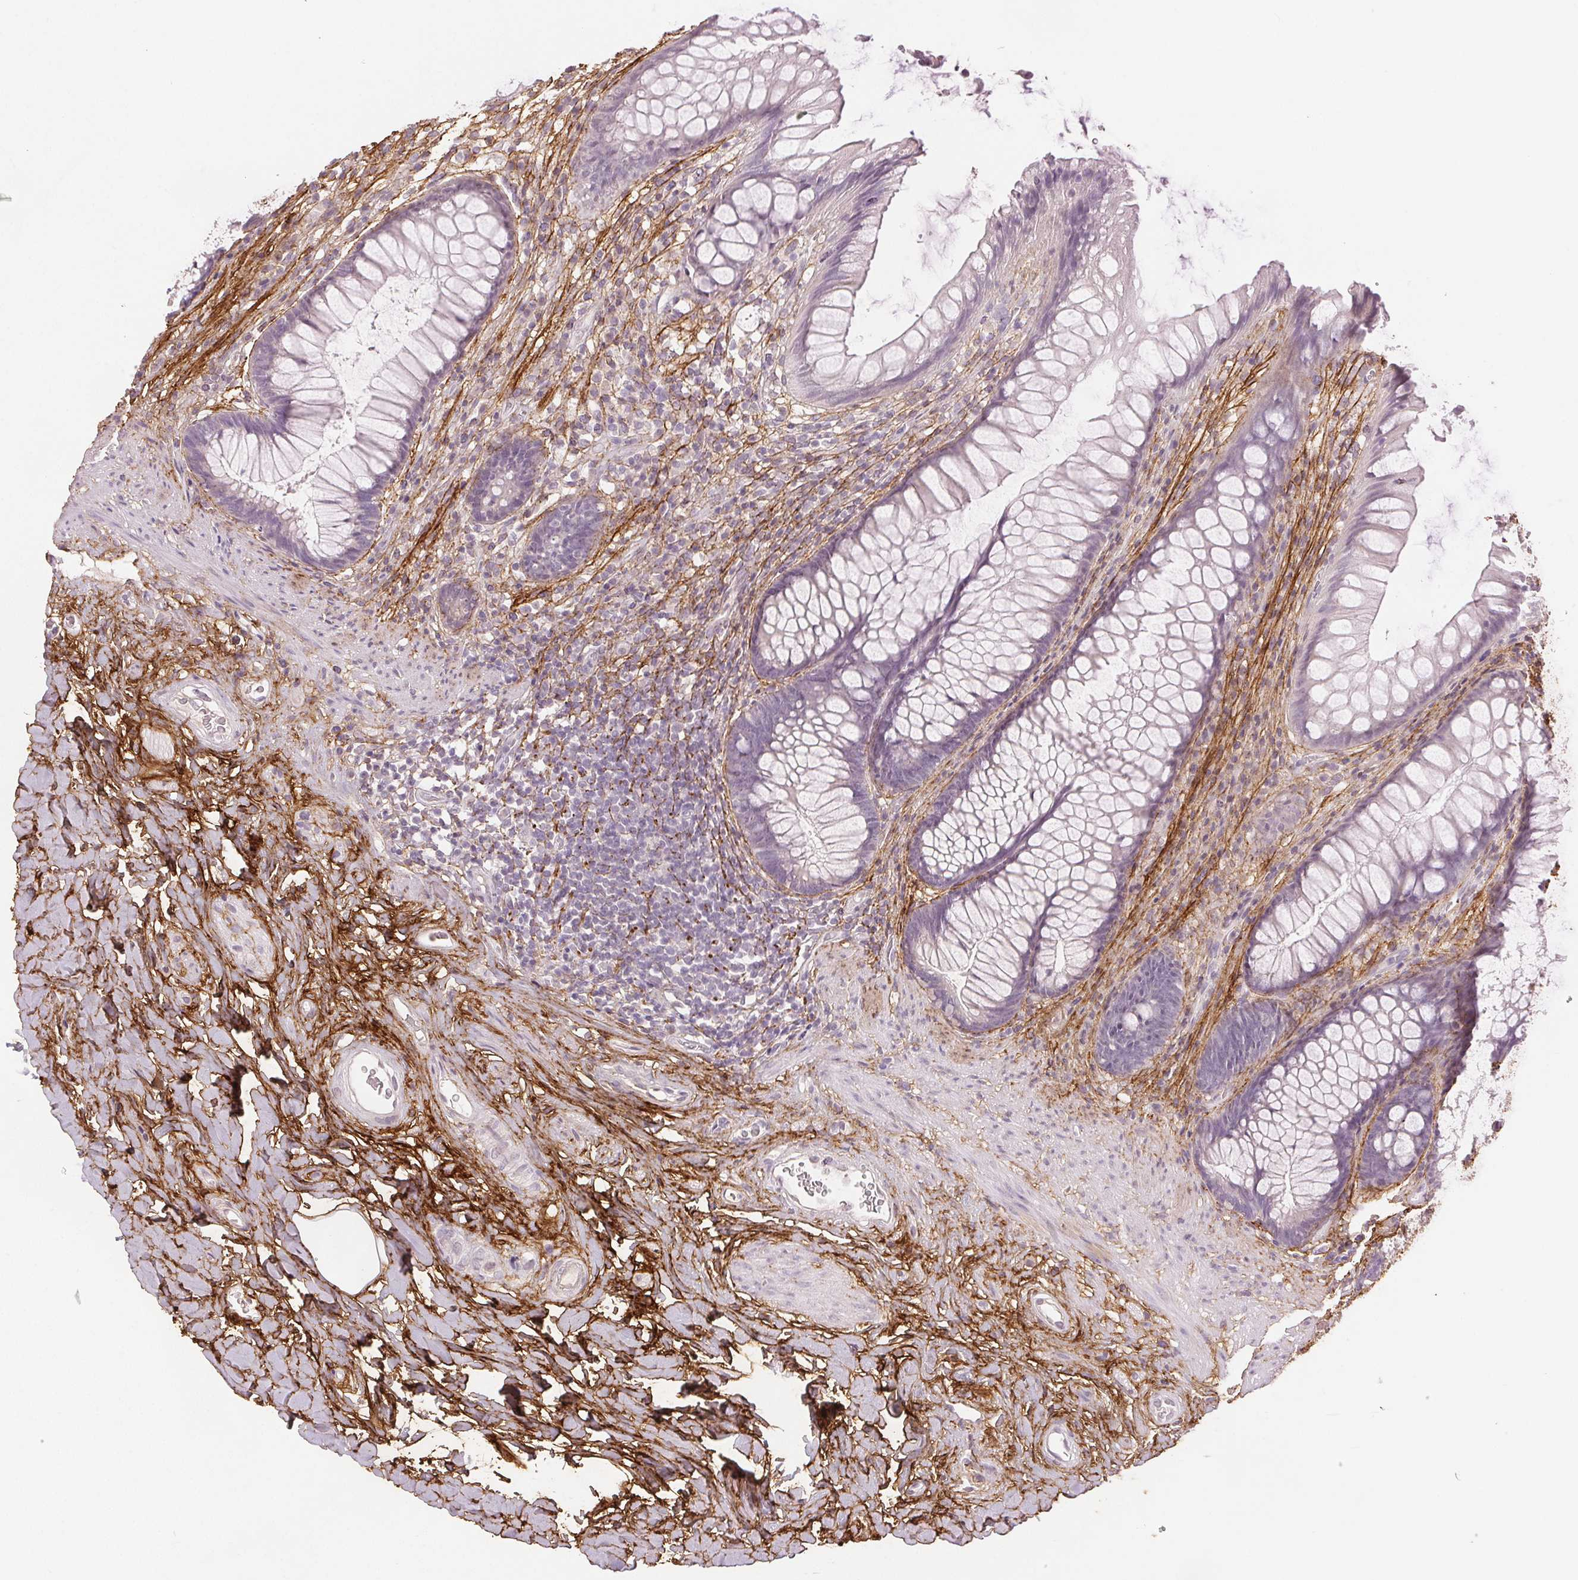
{"staining": {"intensity": "negative", "quantity": "none", "location": "none"}, "tissue": "rectum", "cell_type": "Glandular cells", "image_type": "normal", "snomed": [{"axis": "morphology", "description": "Normal tissue, NOS"}, {"axis": "topography", "description": "Rectum"}], "caption": "This histopathology image is of benign rectum stained with immunohistochemistry (IHC) to label a protein in brown with the nuclei are counter-stained blue. There is no expression in glandular cells. (Immunohistochemistry, brightfield microscopy, high magnification).", "gene": "FBN1", "patient": {"sex": "male", "age": 53}}